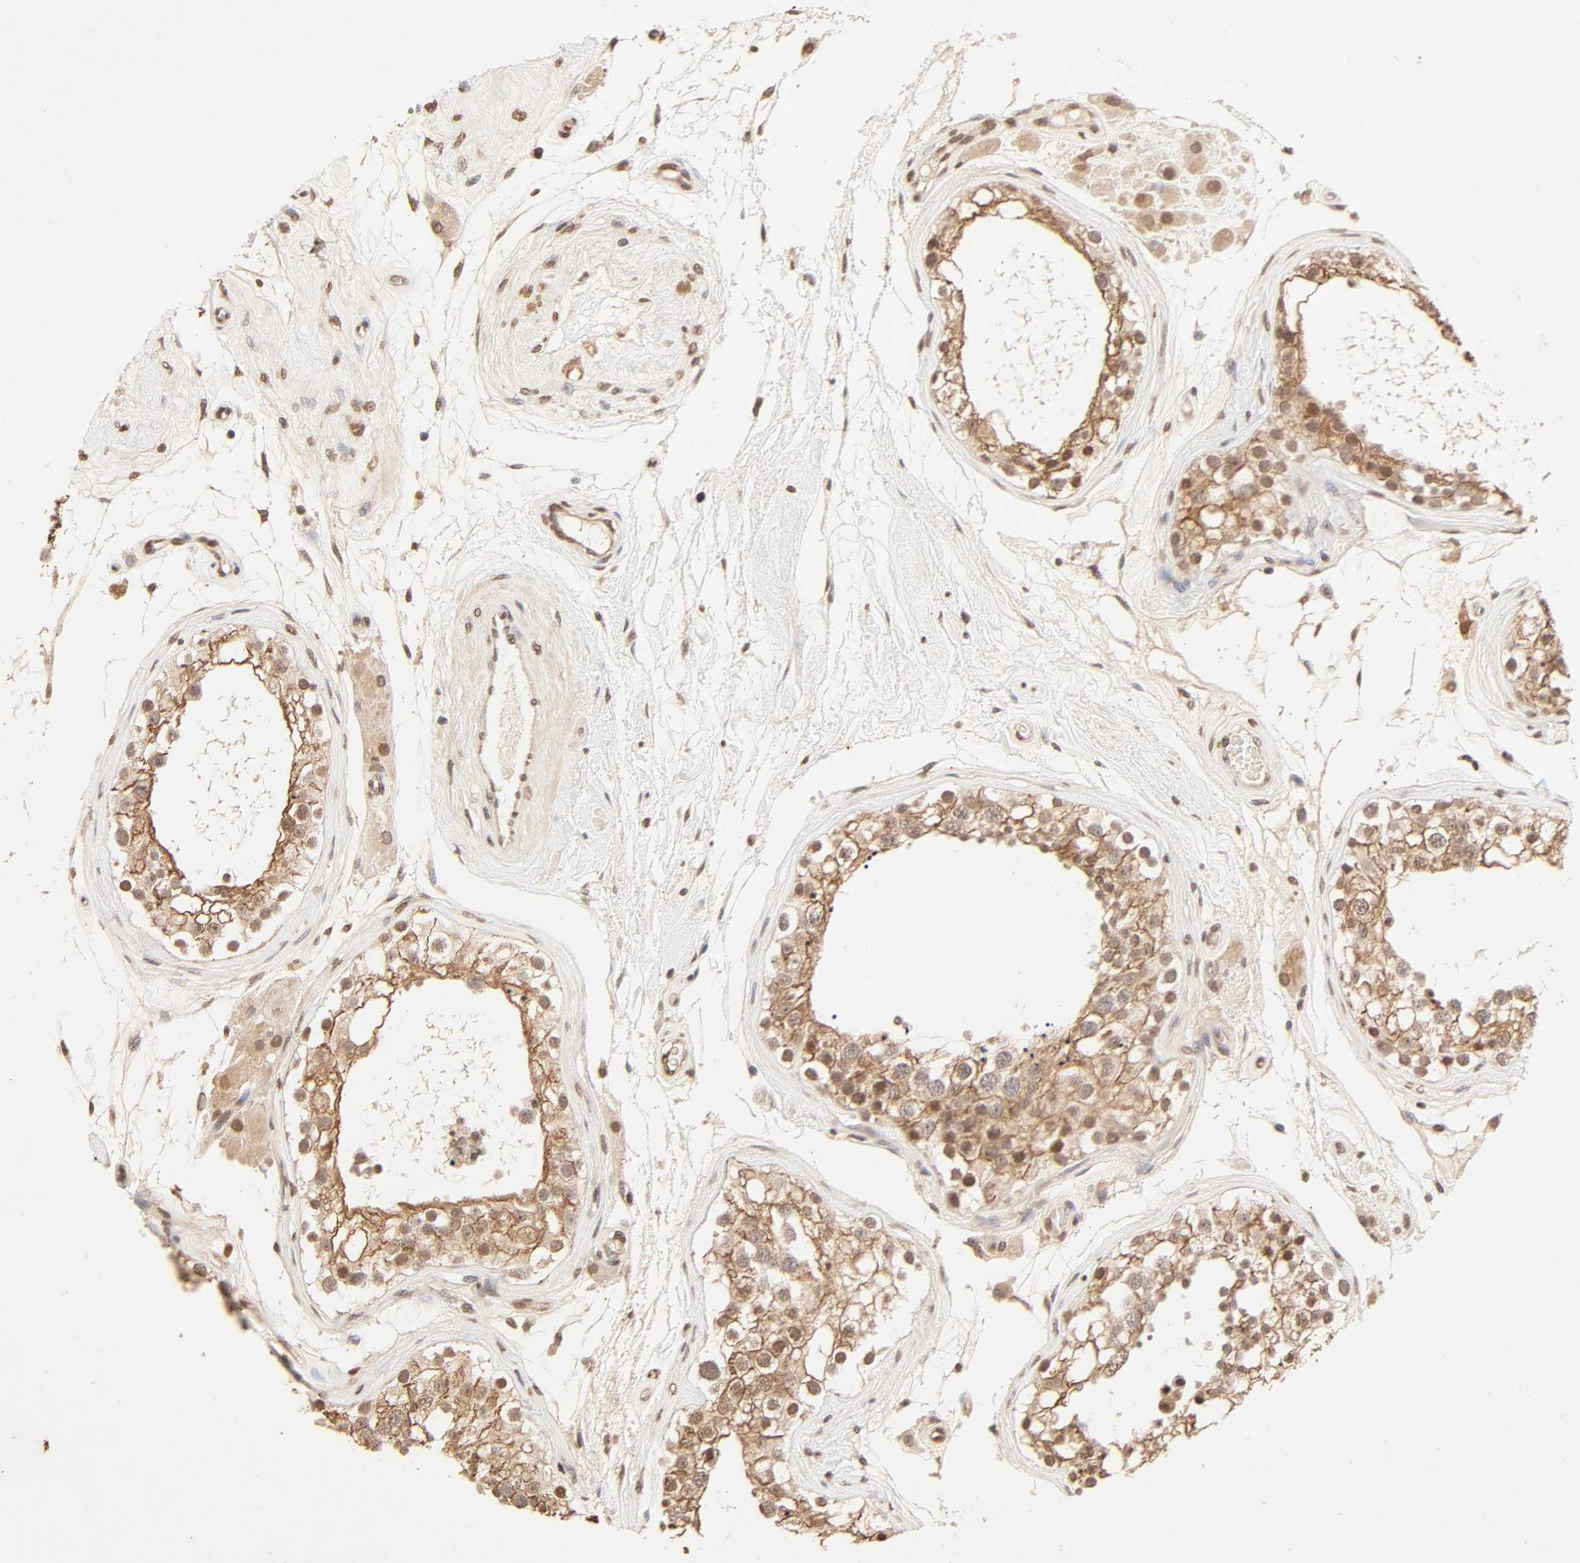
{"staining": {"intensity": "moderate", "quantity": ">75%", "location": "cytoplasmic/membranous,nuclear"}, "tissue": "testis", "cell_type": "Cells in seminiferous ducts", "image_type": "normal", "snomed": [{"axis": "morphology", "description": "Normal tissue, NOS"}, {"axis": "topography", "description": "Testis"}], "caption": "The immunohistochemical stain labels moderate cytoplasmic/membranous,nuclear expression in cells in seminiferous ducts of unremarkable testis.", "gene": "TBL1X", "patient": {"sex": "male", "age": 68}}